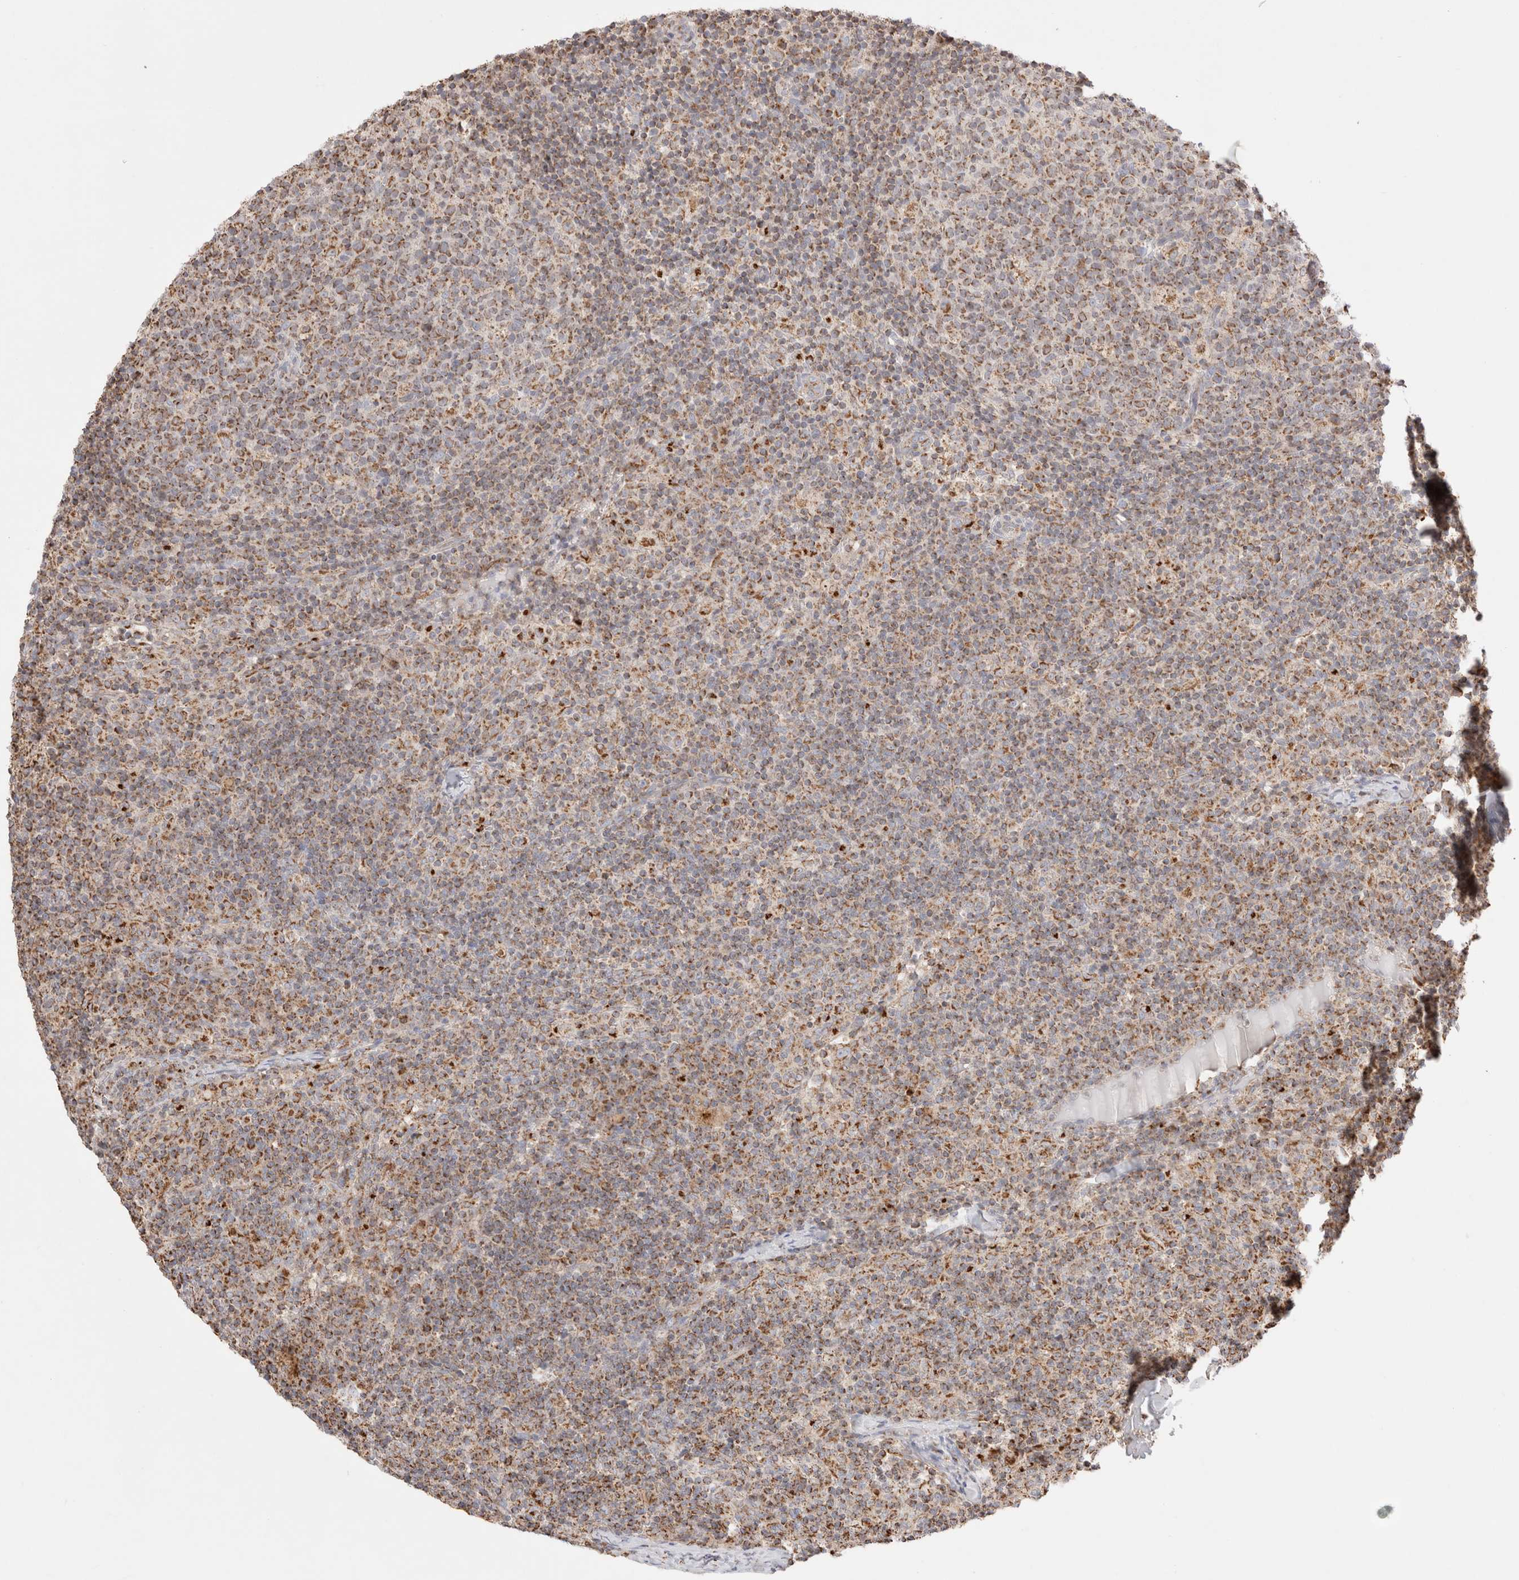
{"staining": {"intensity": "moderate", "quantity": ">75%", "location": "cytoplasmic/membranous"}, "tissue": "lymph node", "cell_type": "Germinal center cells", "image_type": "normal", "snomed": [{"axis": "morphology", "description": "Normal tissue, NOS"}, {"axis": "morphology", "description": "Inflammation, NOS"}, {"axis": "topography", "description": "Lymph node"}], "caption": "A high-resolution image shows immunohistochemistry (IHC) staining of benign lymph node, which shows moderate cytoplasmic/membranous staining in approximately >75% of germinal center cells. The protein is stained brown, and the nuclei are stained in blue (DAB (3,3'-diaminobenzidine) IHC with brightfield microscopy, high magnification).", "gene": "TMPPE", "patient": {"sex": "male", "age": 55}}